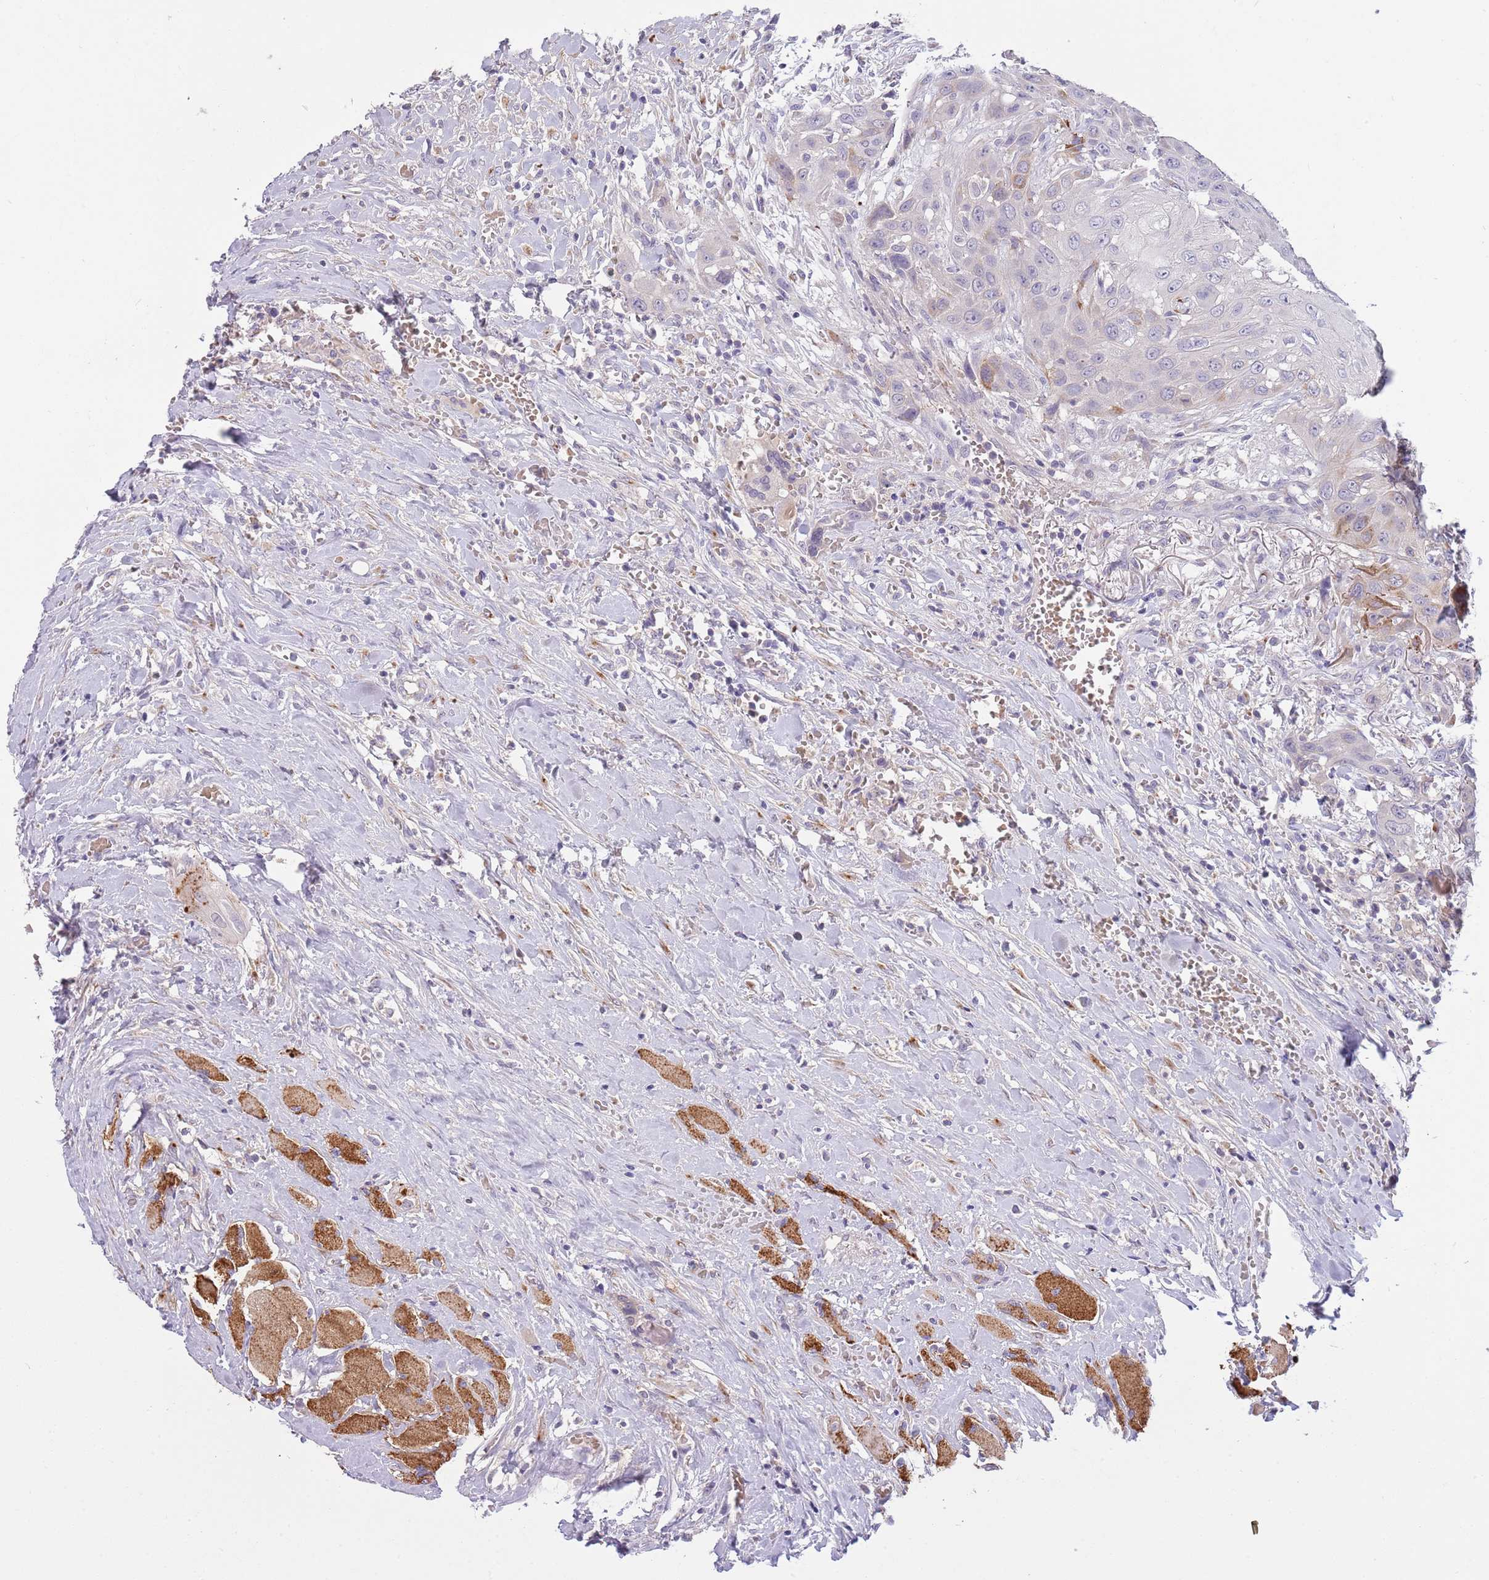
{"staining": {"intensity": "negative", "quantity": "none", "location": "none"}, "tissue": "head and neck cancer", "cell_type": "Tumor cells", "image_type": "cancer", "snomed": [{"axis": "morphology", "description": "Squamous cell carcinoma, NOS"}, {"axis": "topography", "description": "Head-Neck"}], "caption": "High power microscopy photomicrograph of an IHC micrograph of head and neck squamous cell carcinoma, revealing no significant staining in tumor cells.", "gene": "CFAP73", "patient": {"sex": "male", "age": 81}}